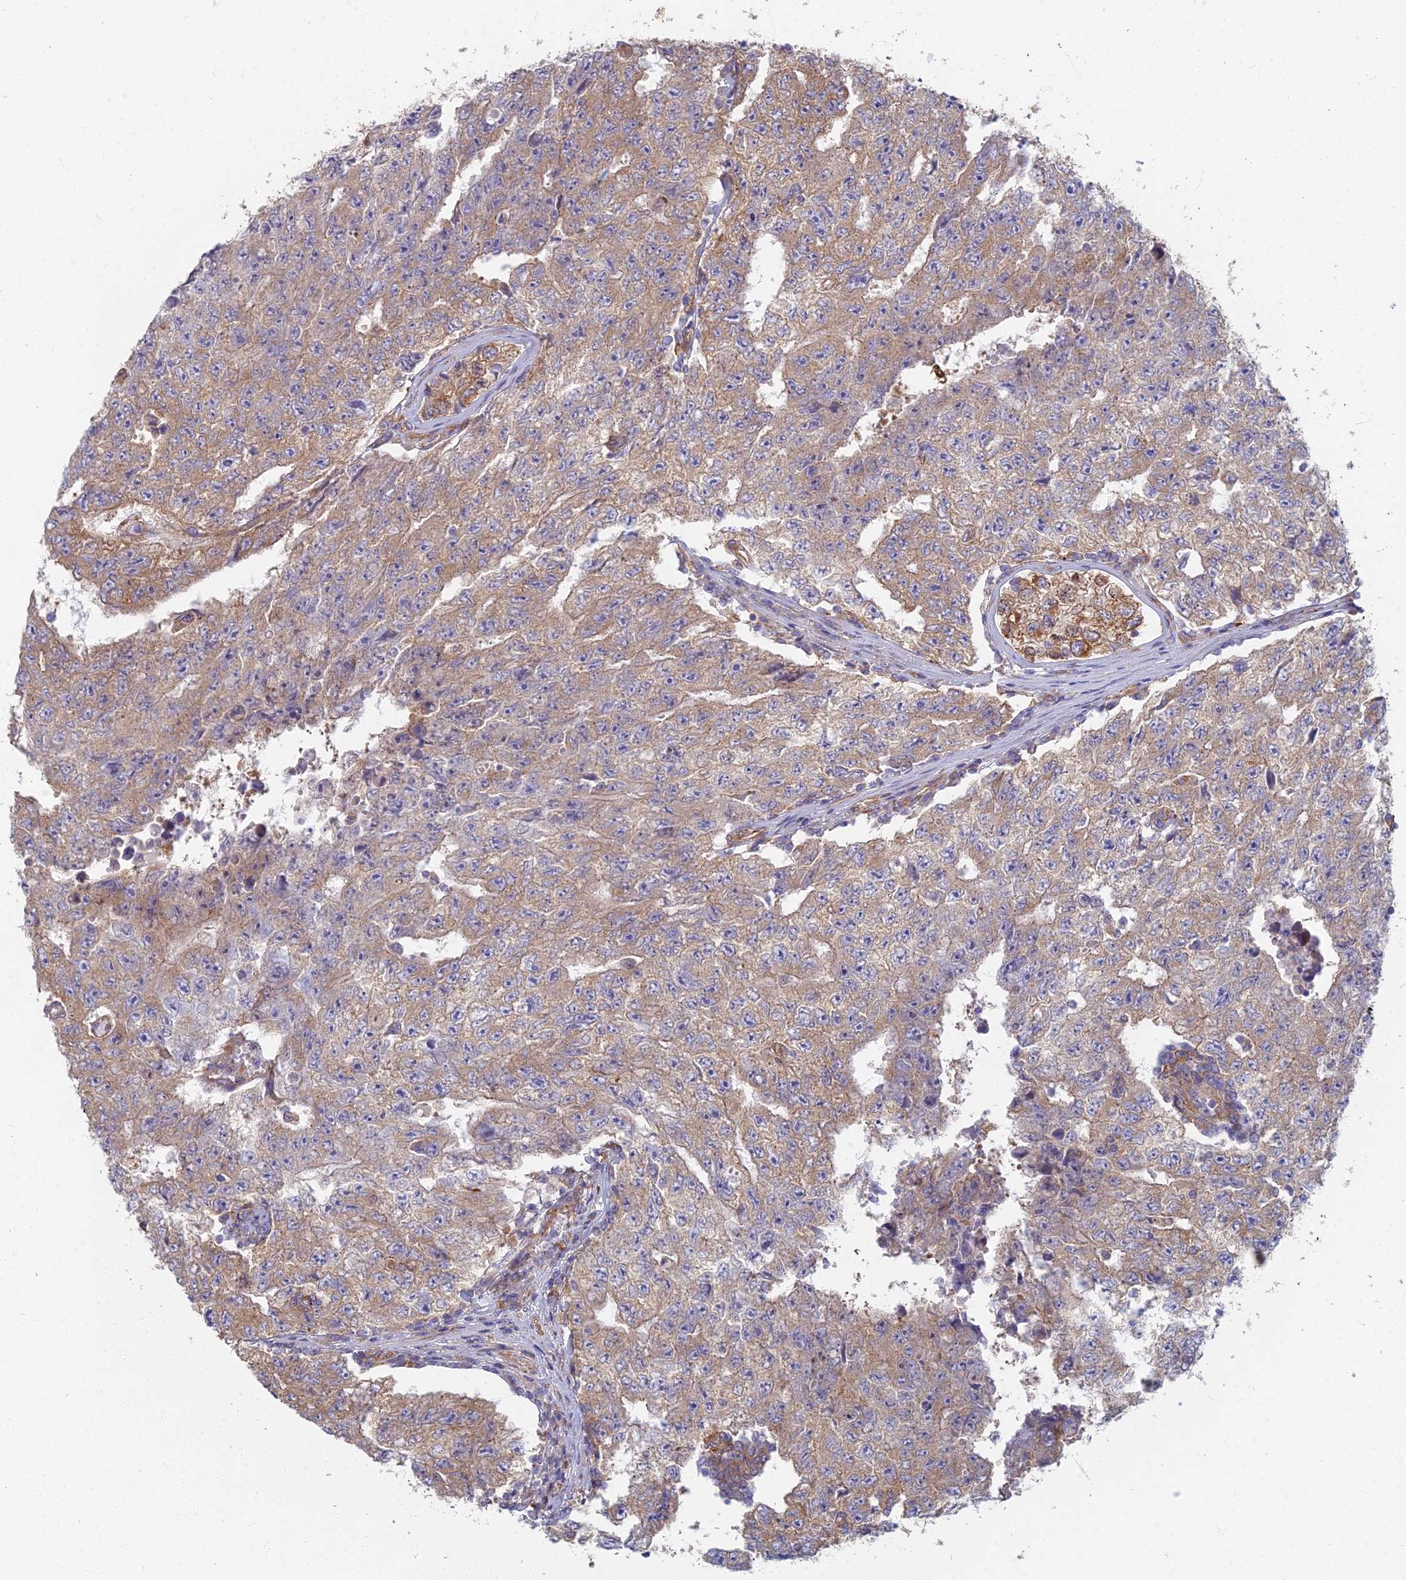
{"staining": {"intensity": "moderate", "quantity": "25%-75%", "location": "cytoplasmic/membranous"}, "tissue": "testis cancer", "cell_type": "Tumor cells", "image_type": "cancer", "snomed": [{"axis": "morphology", "description": "Carcinoma, Embryonal, NOS"}, {"axis": "topography", "description": "Testis"}], "caption": "A high-resolution micrograph shows immunohistochemistry staining of embryonal carcinoma (testis), which shows moderate cytoplasmic/membranous positivity in approximately 25%-75% of tumor cells. (DAB IHC, brown staining for protein, blue staining for nuclei).", "gene": "RBSN", "patient": {"sex": "male", "age": 17}}